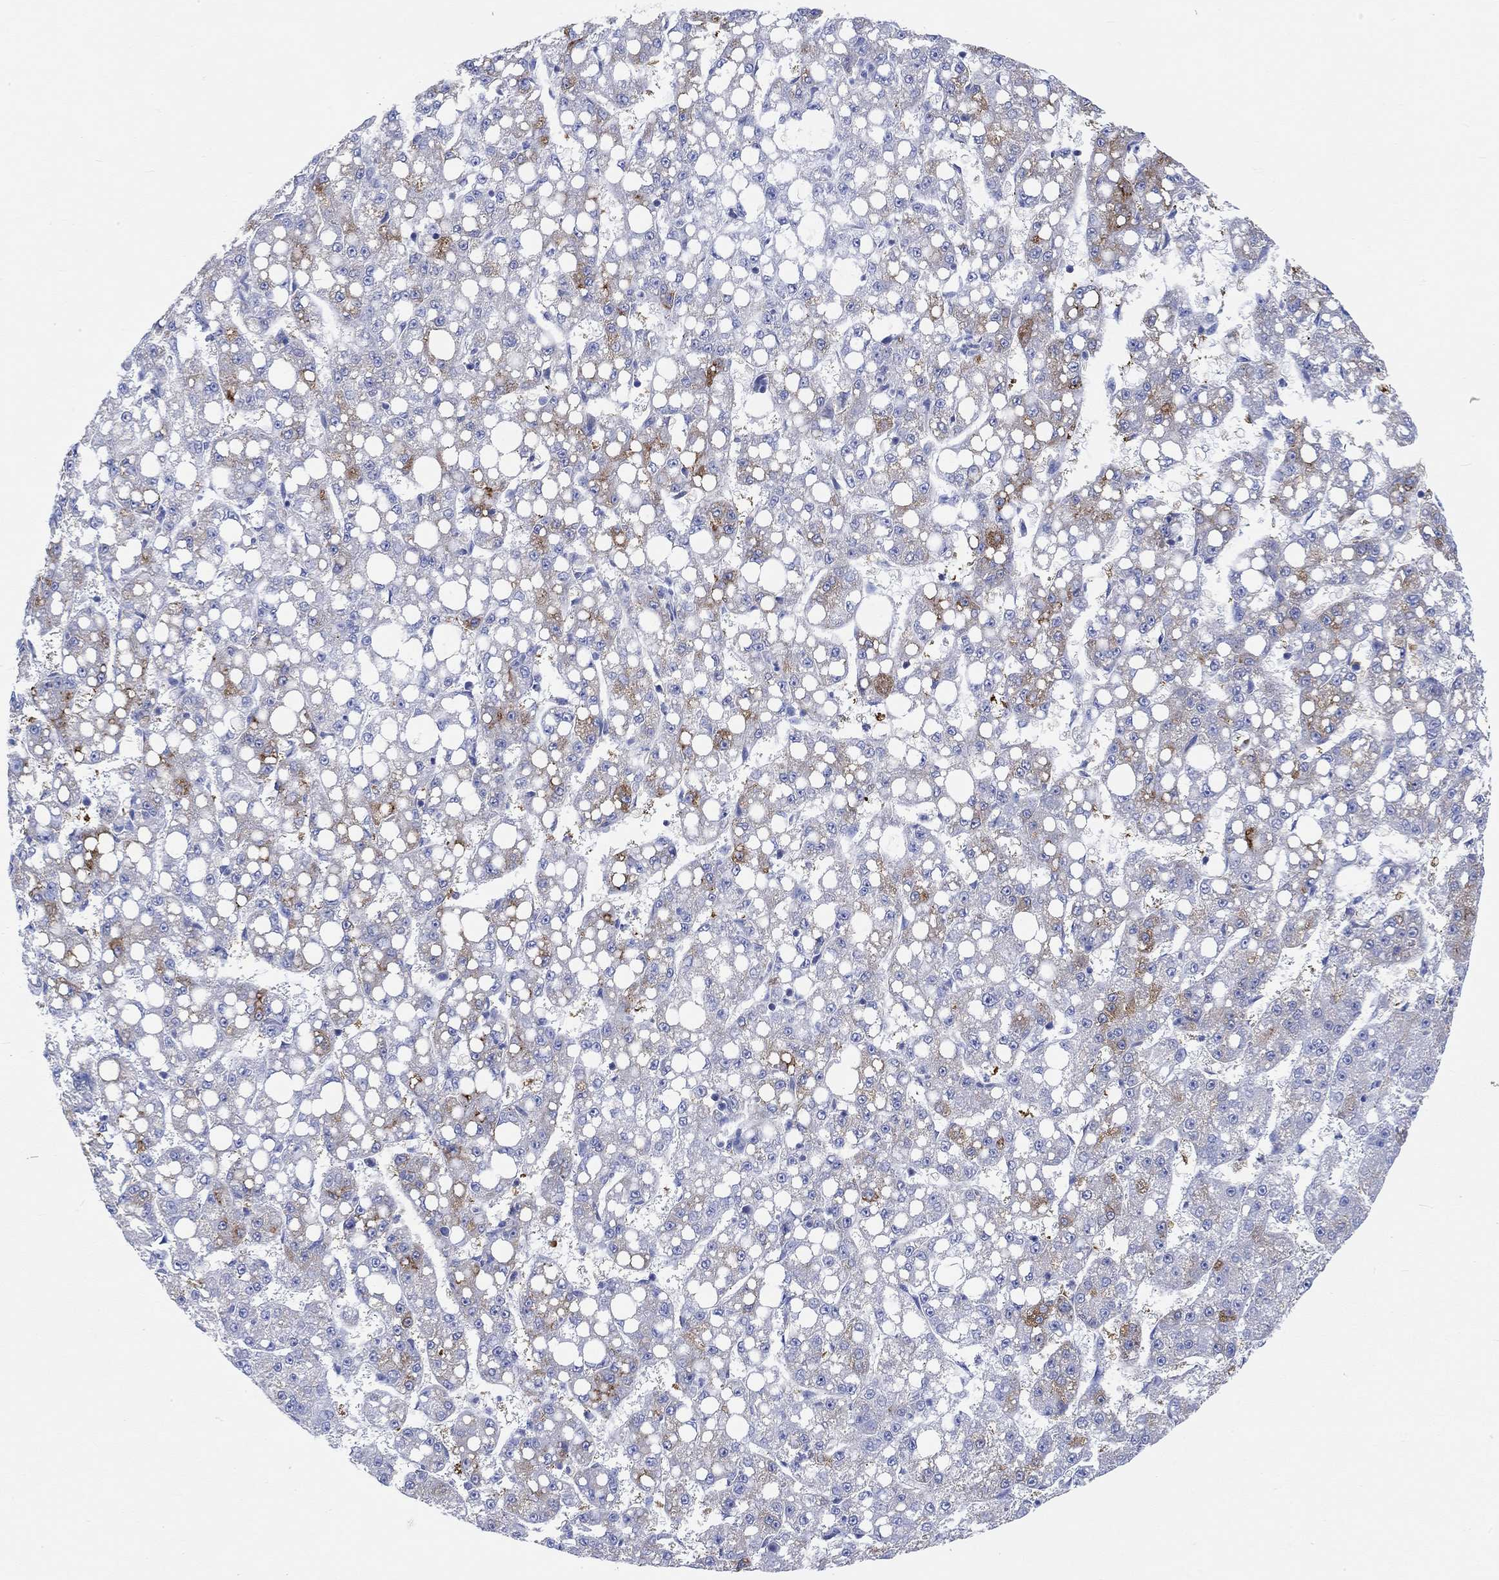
{"staining": {"intensity": "strong", "quantity": "25%-75%", "location": "cytoplasmic/membranous"}, "tissue": "liver cancer", "cell_type": "Tumor cells", "image_type": "cancer", "snomed": [{"axis": "morphology", "description": "Carcinoma, Hepatocellular, NOS"}, {"axis": "topography", "description": "Liver"}], "caption": "Liver cancer (hepatocellular carcinoma) tissue reveals strong cytoplasmic/membranous staining in approximately 25%-75% of tumor cells", "gene": "REEP6", "patient": {"sex": "female", "age": 65}}